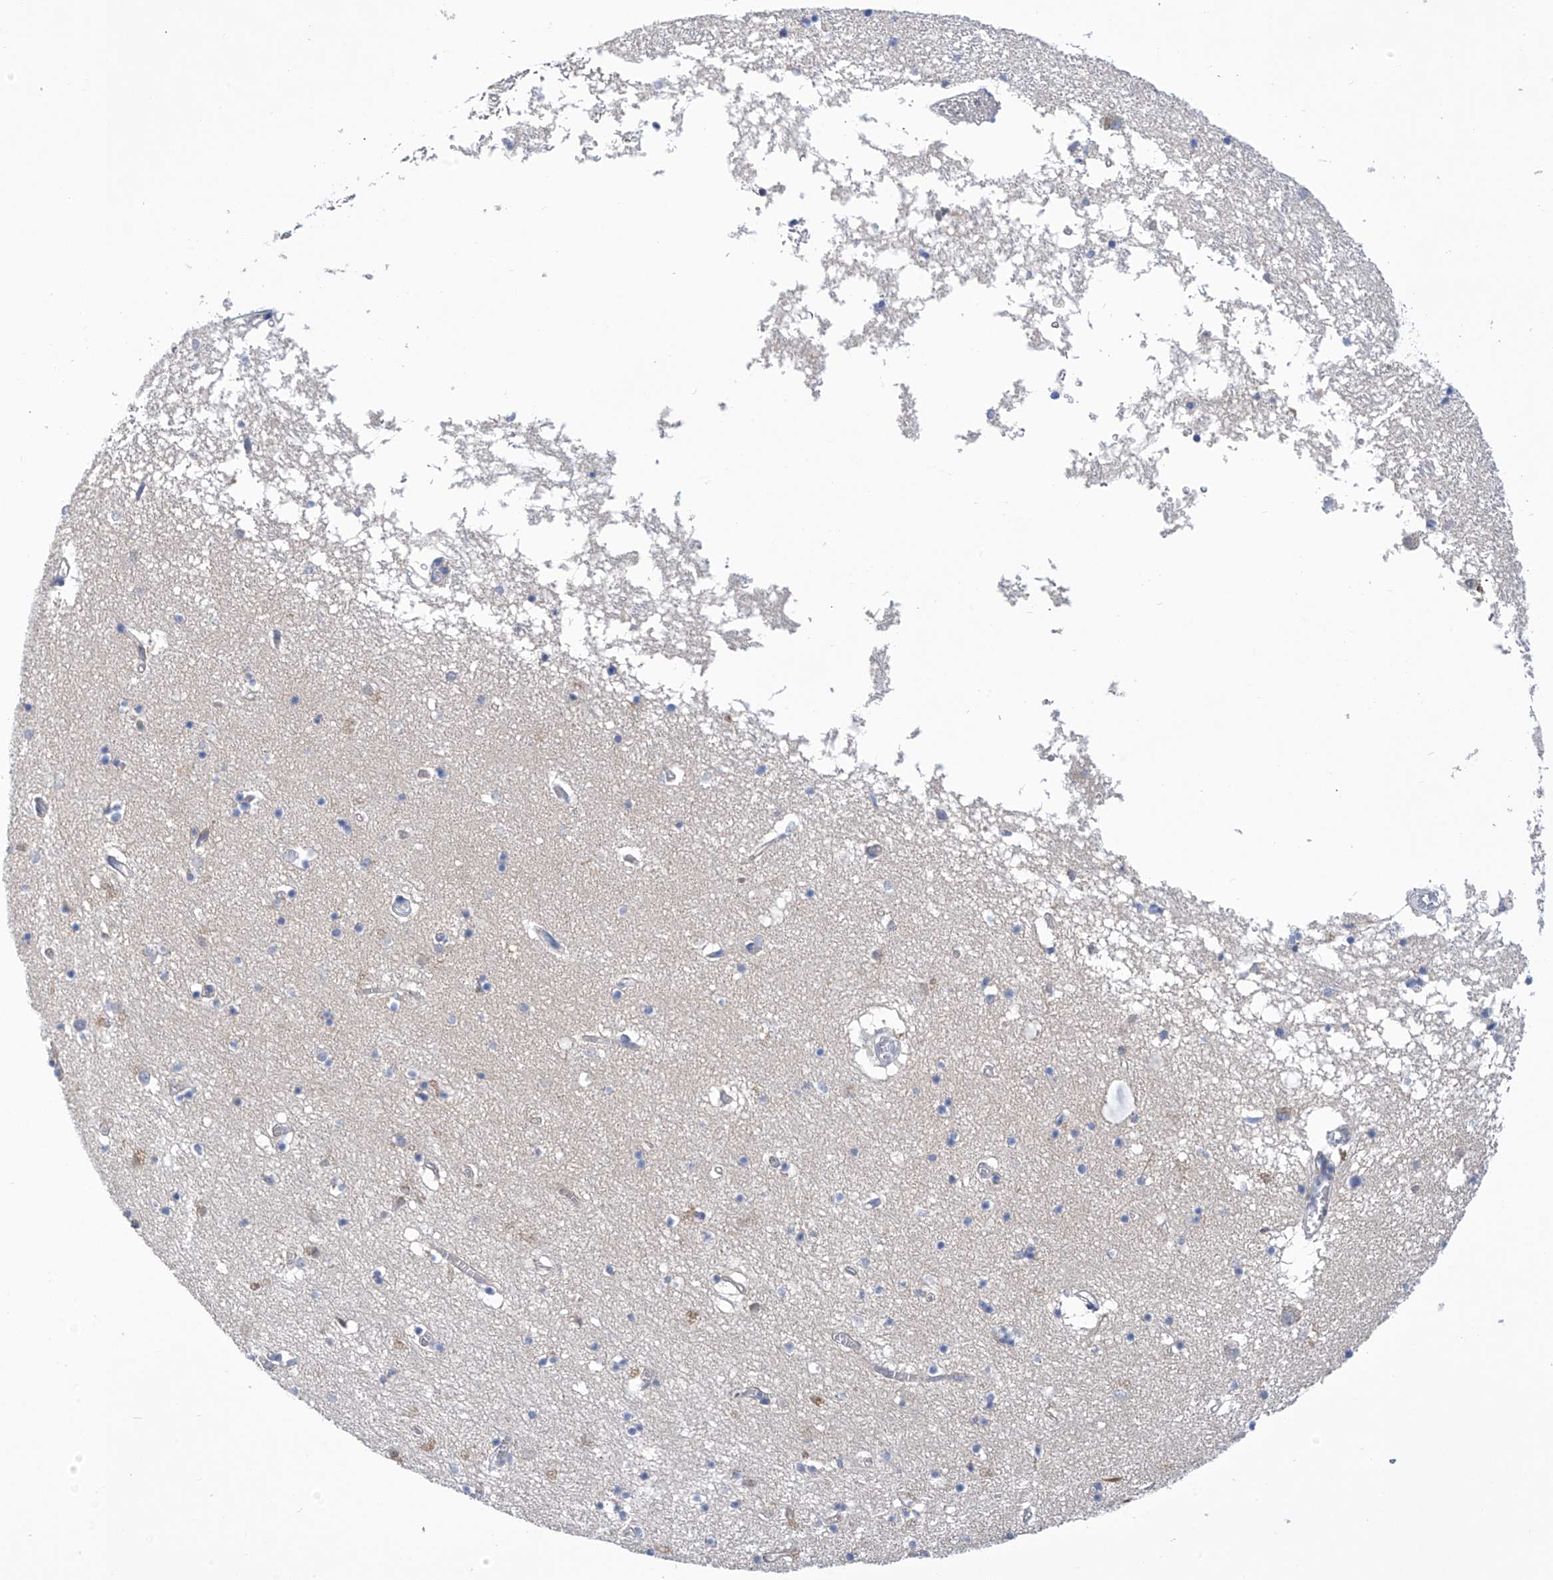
{"staining": {"intensity": "negative", "quantity": "none", "location": "none"}, "tissue": "hippocampus", "cell_type": "Glial cells", "image_type": "normal", "snomed": [{"axis": "morphology", "description": "Normal tissue, NOS"}, {"axis": "topography", "description": "Hippocampus"}], "caption": "This is a histopathology image of IHC staining of unremarkable hippocampus, which shows no expression in glial cells. (Stains: DAB (3,3'-diaminobenzidine) immunohistochemistry with hematoxylin counter stain, Microscopy: brightfield microscopy at high magnification).", "gene": "IBA57", "patient": {"sex": "male", "age": 70}}